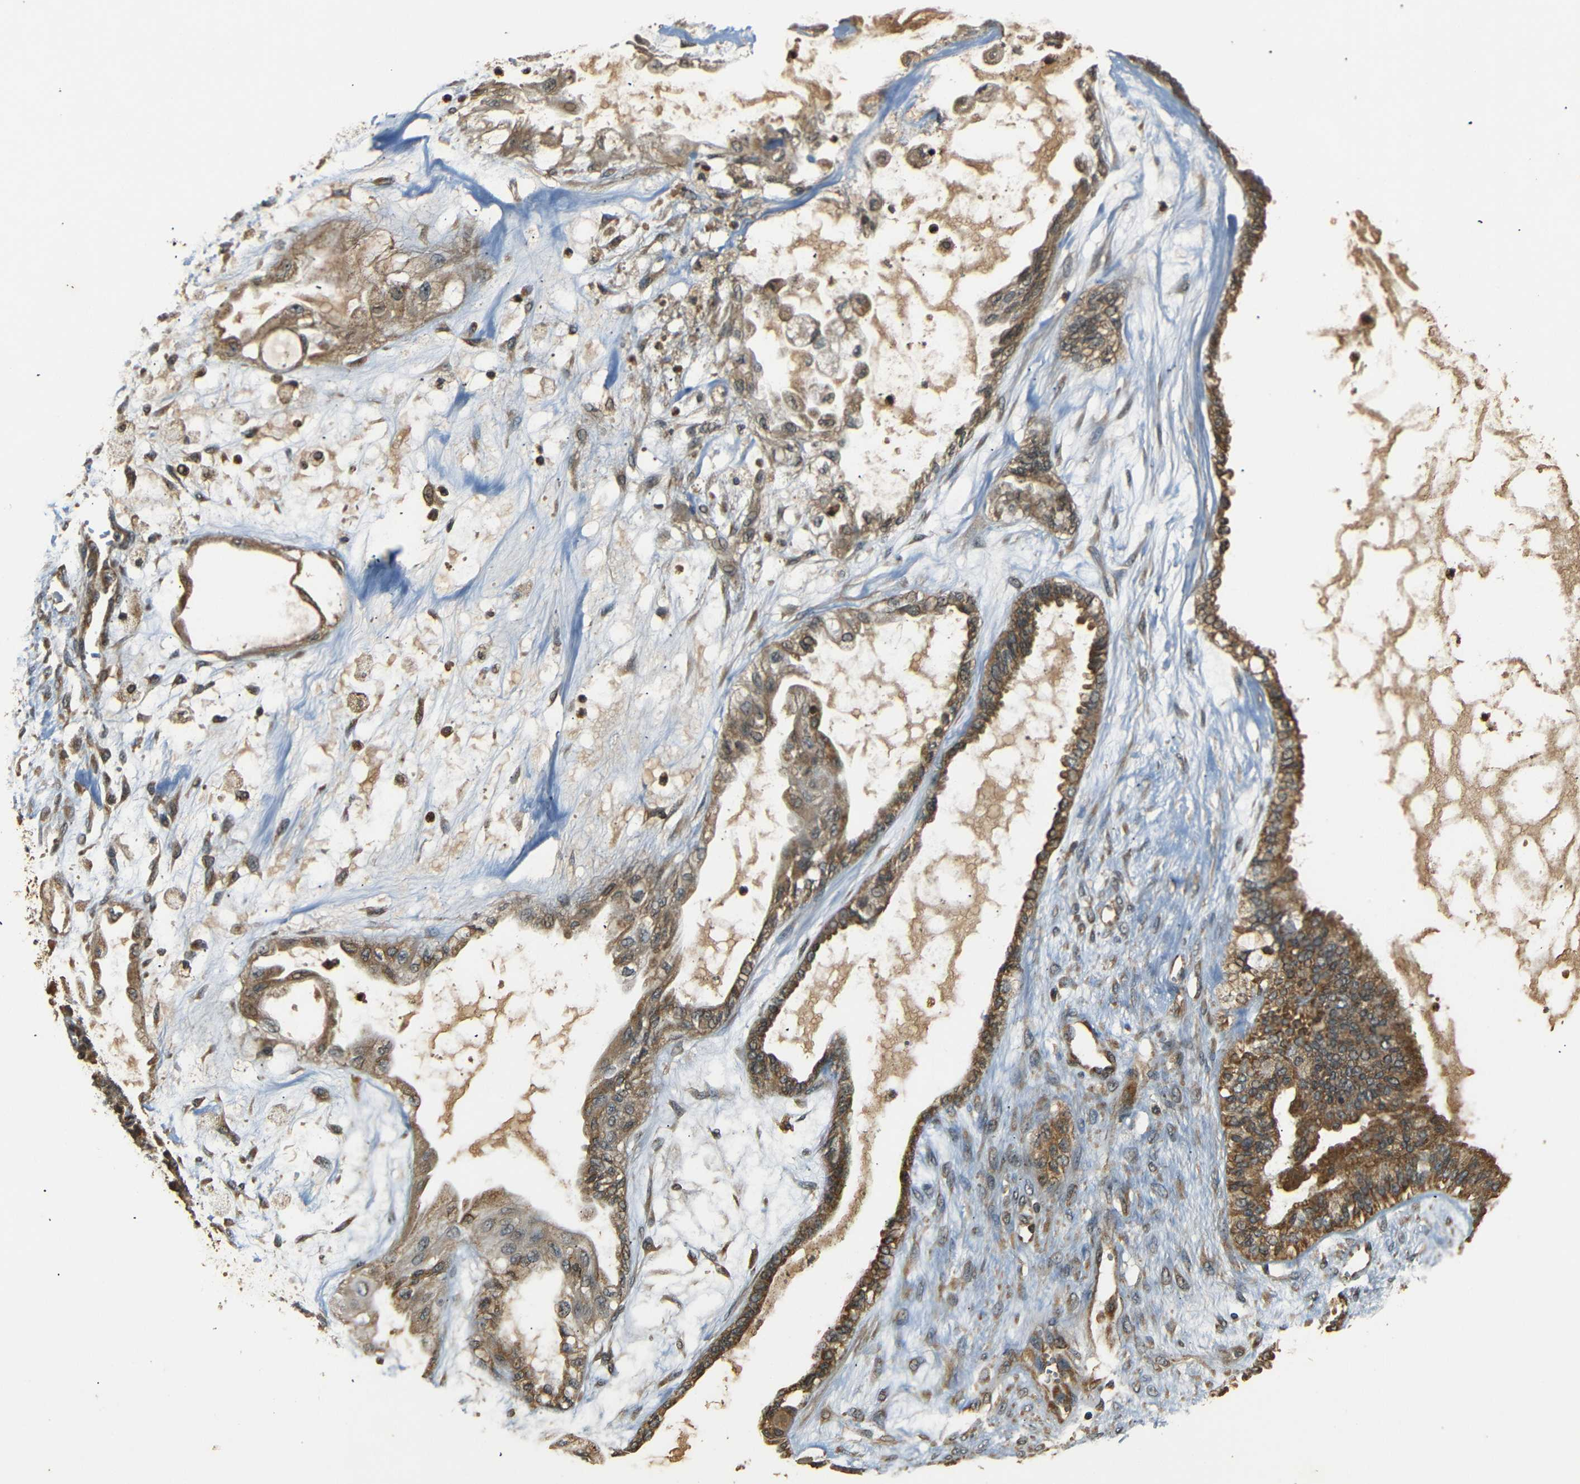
{"staining": {"intensity": "moderate", "quantity": ">75%", "location": "cytoplasmic/membranous"}, "tissue": "ovarian cancer", "cell_type": "Tumor cells", "image_type": "cancer", "snomed": [{"axis": "morphology", "description": "Carcinoma, NOS"}, {"axis": "morphology", "description": "Carcinoma, endometroid"}, {"axis": "topography", "description": "Ovary"}], "caption": "Tumor cells exhibit medium levels of moderate cytoplasmic/membranous staining in approximately >75% of cells in endometroid carcinoma (ovarian). (DAB (3,3'-diaminobenzidine) IHC, brown staining for protein, blue staining for nuclei).", "gene": "TANK", "patient": {"sex": "female", "age": 50}}